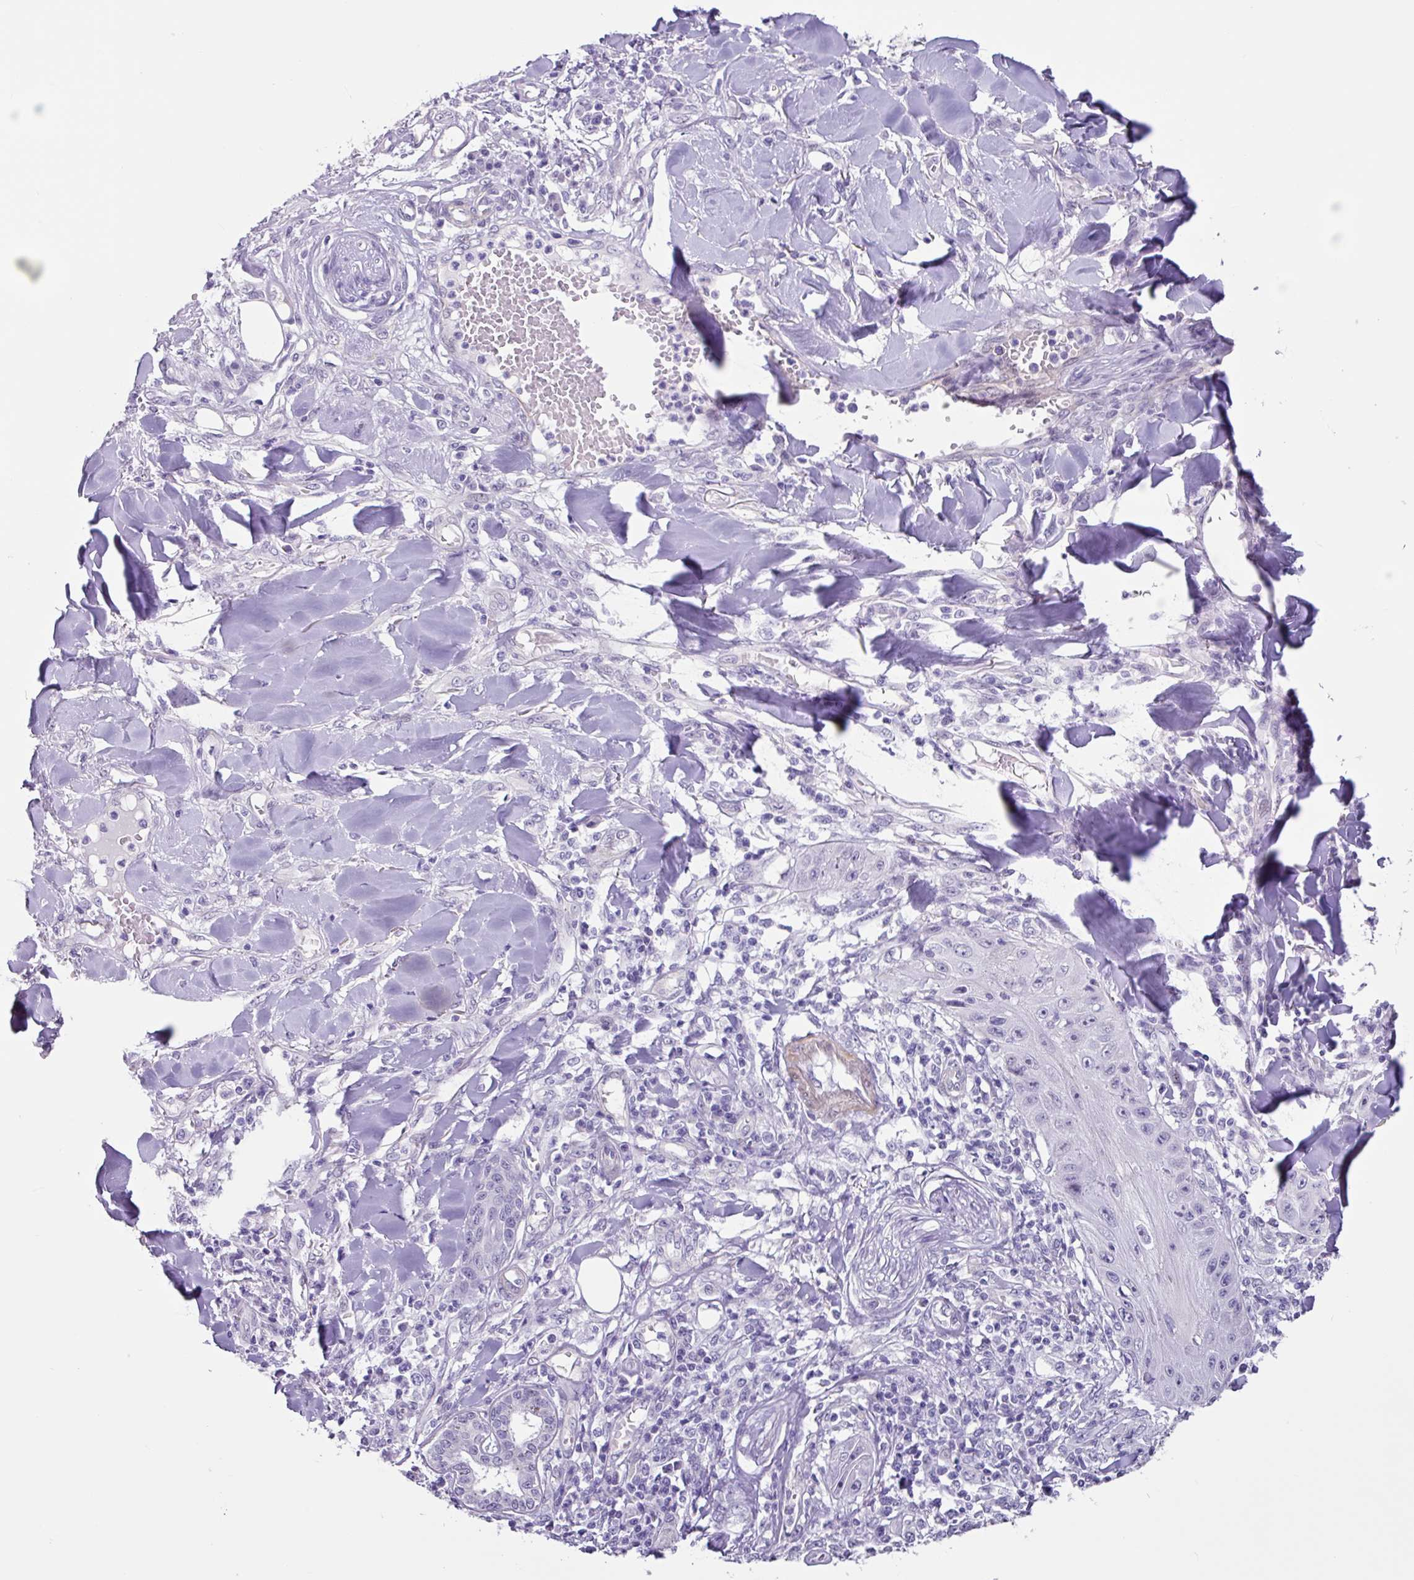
{"staining": {"intensity": "negative", "quantity": "none", "location": "none"}, "tissue": "skin cancer", "cell_type": "Tumor cells", "image_type": "cancer", "snomed": [{"axis": "morphology", "description": "Squamous cell carcinoma, NOS"}, {"axis": "topography", "description": "Skin"}], "caption": "Tumor cells are negative for protein expression in human skin cancer (squamous cell carcinoma).", "gene": "OTX1", "patient": {"sex": "female", "age": 78}}